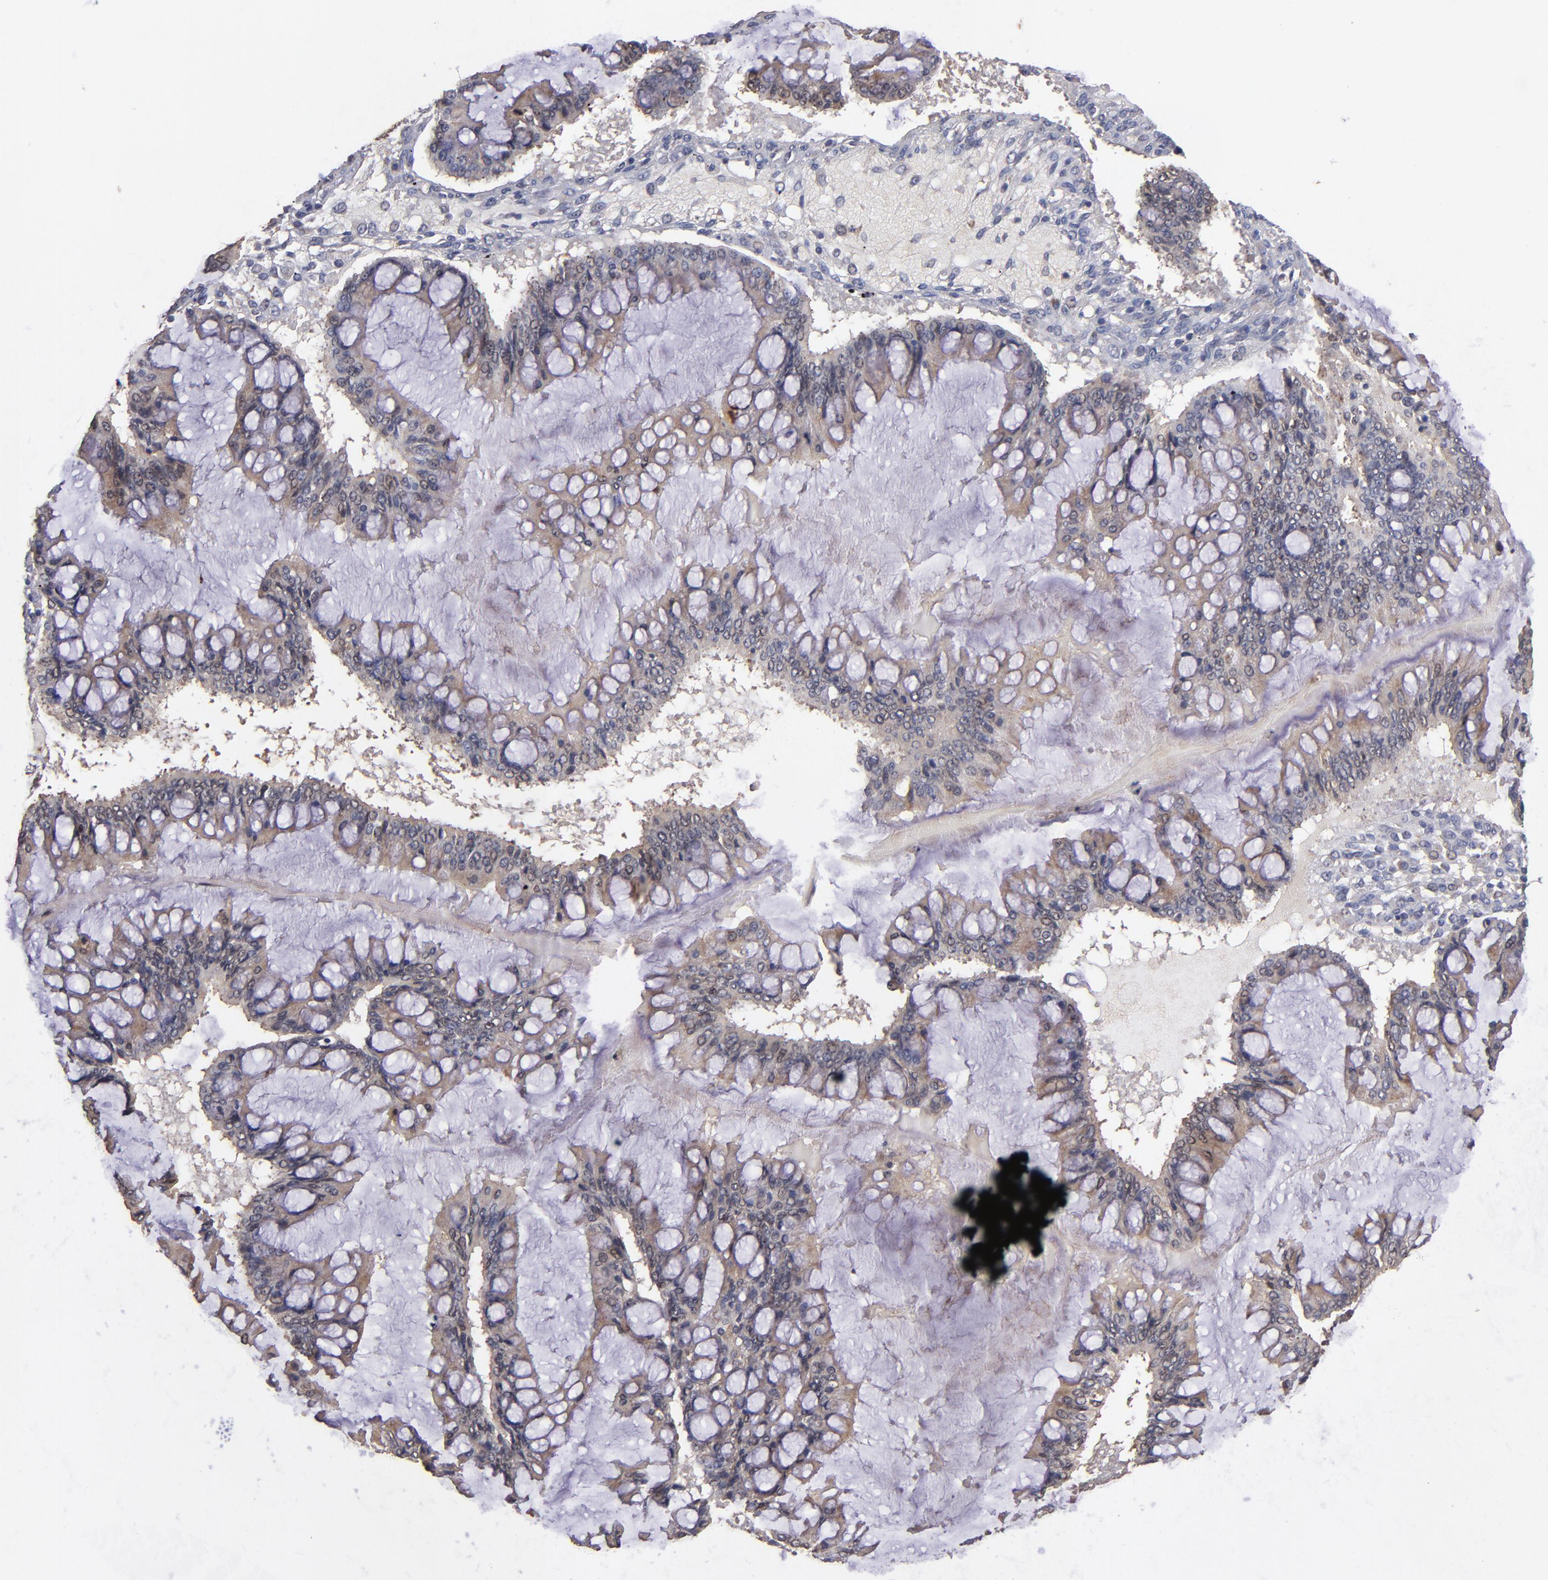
{"staining": {"intensity": "weak", "quantity": ">75%", "location": "cytoplasmic/membranous"}, "tissue": "ovarian cancer", "cell_type": "Tumor cells", "image_type": "cancer", "snomed": [{"axis": "morphology", "description": "Cystadenocarcinoma, mucinous, NOS"}, {"axis": "topography", "description": "Ovary"}], "caption": "A high-resolution micrograph shows immunohistochemistry staining of mucinous cystadenocarcinoma (ovarian), which reveals weak cytoplasmic/membranous expression in approximately >75% of tumor cells. The staining was performed using DAB, with brown indicating positive protein expression. Nuclei are stained blue with hematoxylin.", "gene": "TIMM9", "patient": {"sex": "female", "age": 73}}